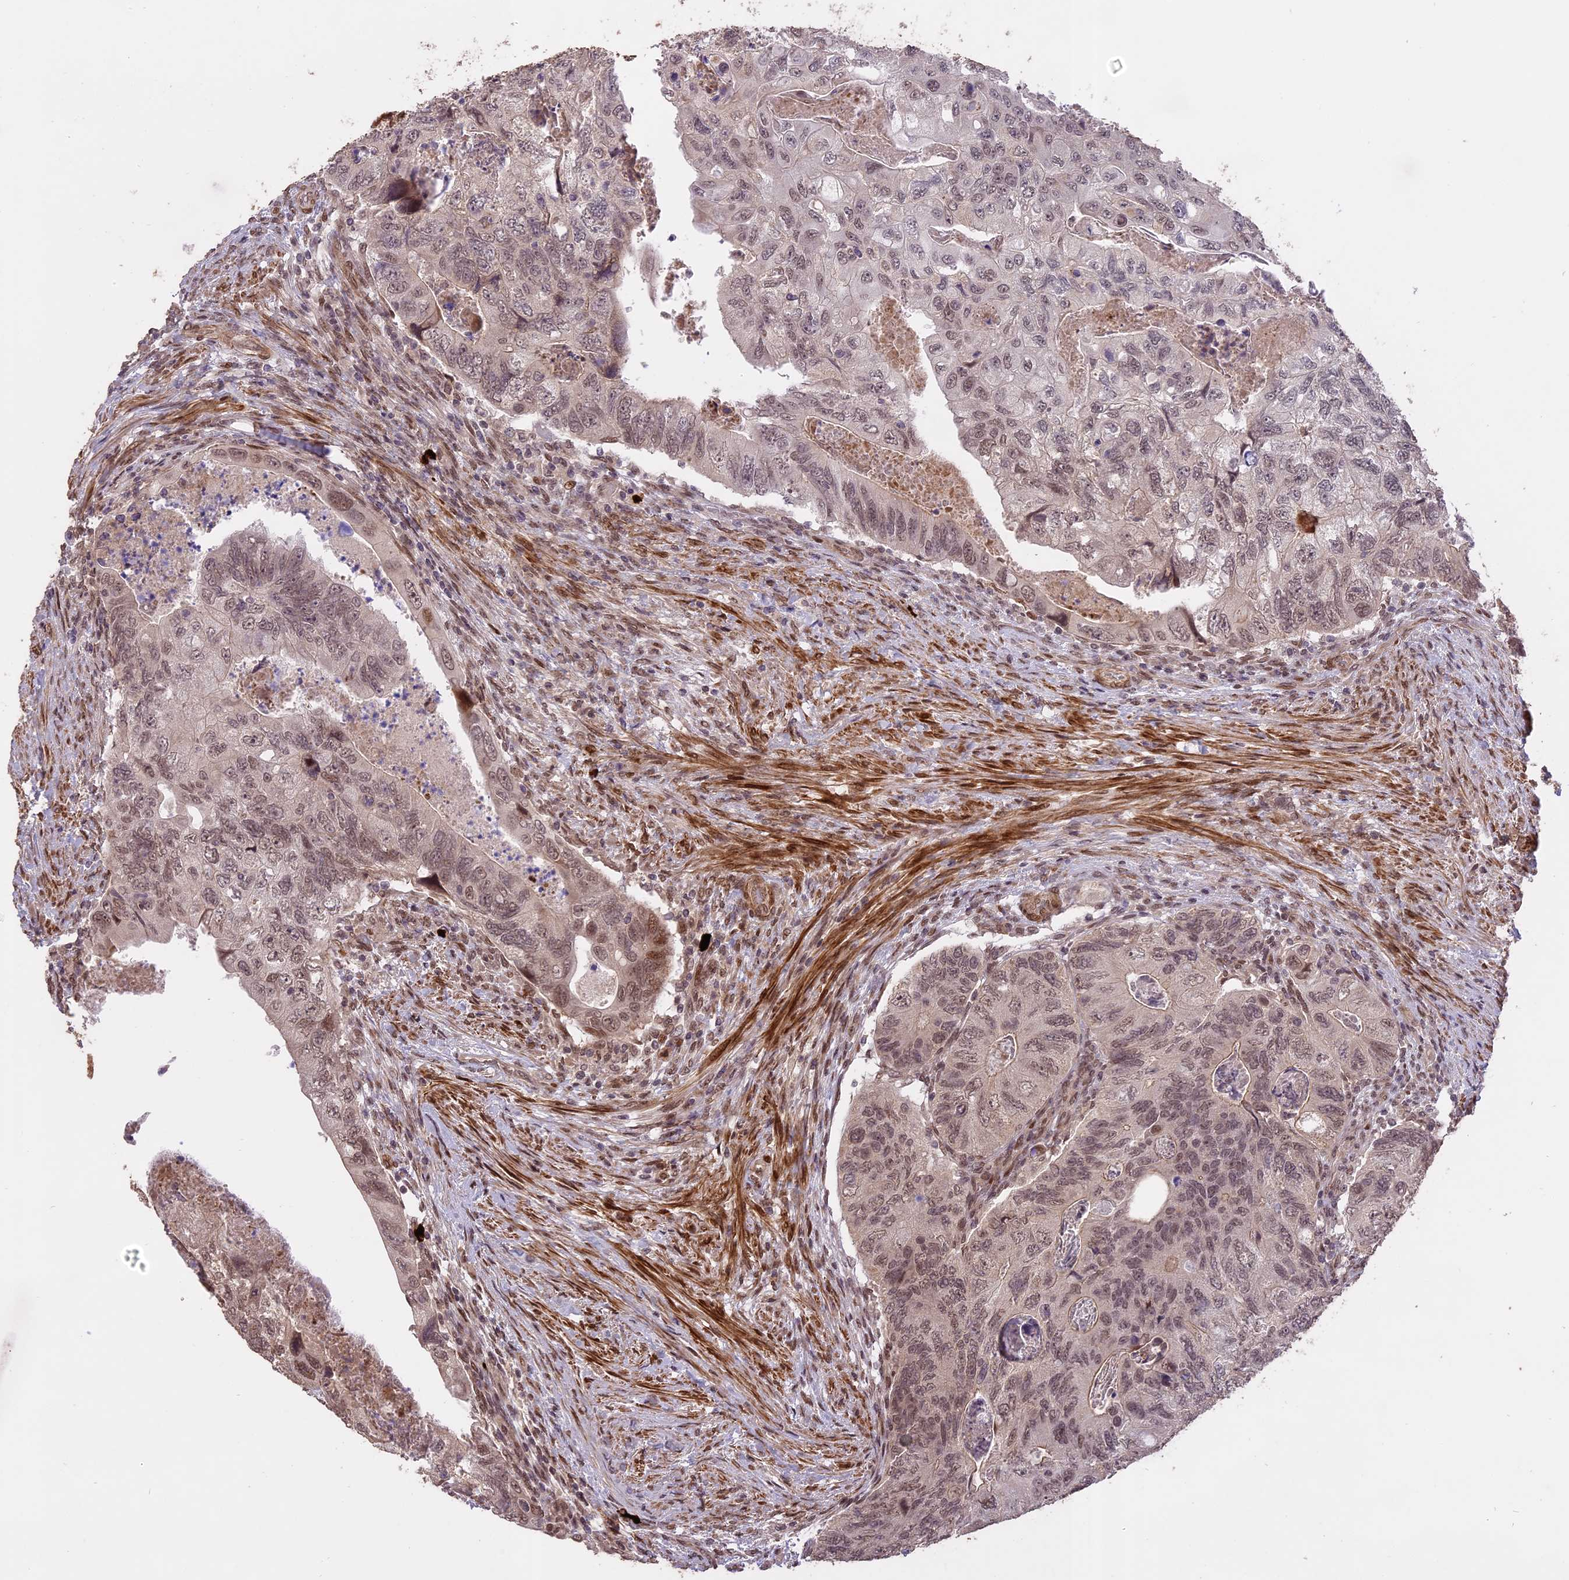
{"staining": {"intensity": "weak", "quantity": "25%-75%", "location": "nuclear"}, "tissue": "colorectal cancer", "cell_type": "Tumor cells", "image_type": "cancer", "snomed": [{"axis": "morphology", "description": "Adenocarcinoma, NOS"}, {"axis": "topography", "description": "Rectum"}], "caption": "This photomicrograph displays colorectal cancer (adenocarcinoma) stained with immunohistochemistry to label a protein in brown. The nuclear of tumor cells show weak positivity for the protein. Nuclei are counter-stained blue.", "gene": "PRELID2", "patient": {"sex": "male", "age": 63}}